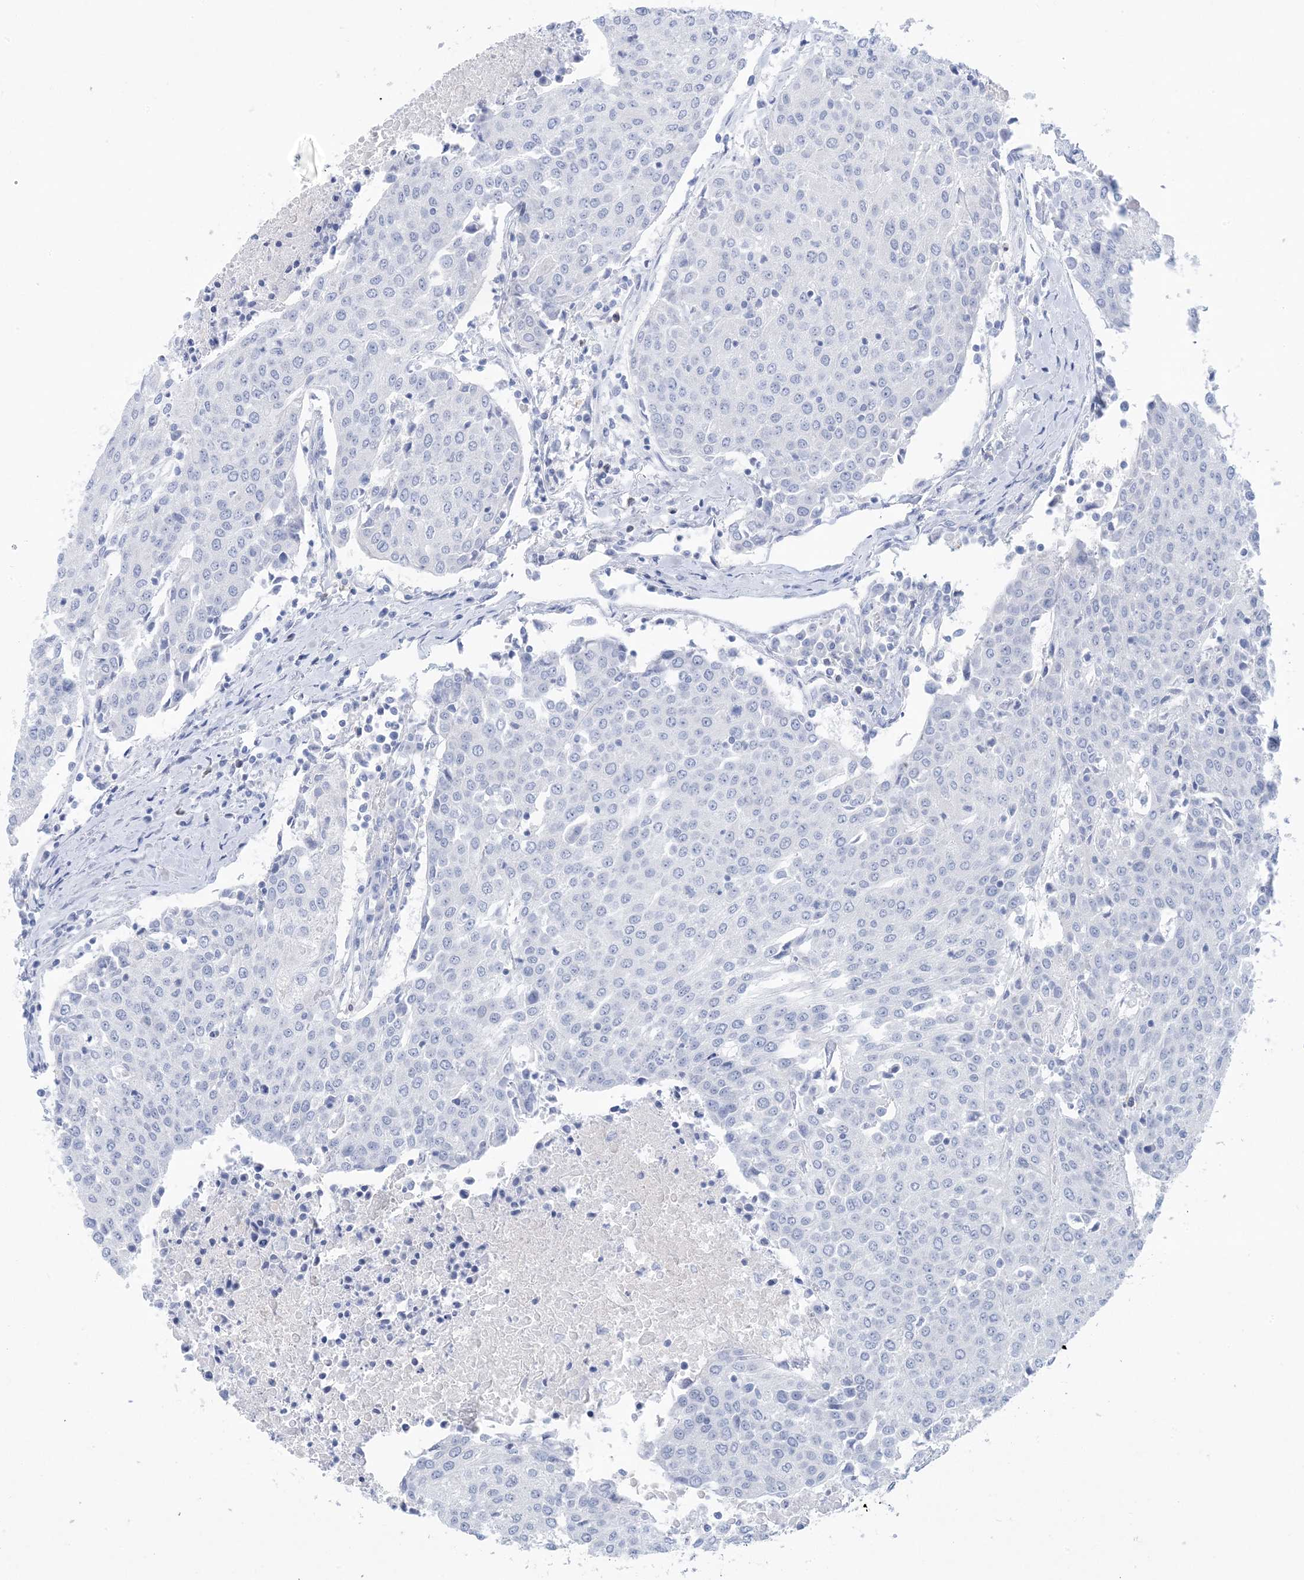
{"staining": {"intensity": "negative", "quantity": "none", "location": "none"}, "tissue": "urothelial cancer", "cell_type": "Tumor cells", "image_type": "cancer", "snomed": [{"axis": "morphology", "description": "Urothelial carcinoma, High grade"}, {"axis": "topography", "description": "Urinary bladder"}], "caption": "DAB immunohistochemical staining of urothelial carcinoma (high-grade) displays no significant staining in tumor cells.", "gene": "SH3YL1", "patient": {"sex": "female", "age": 85}}